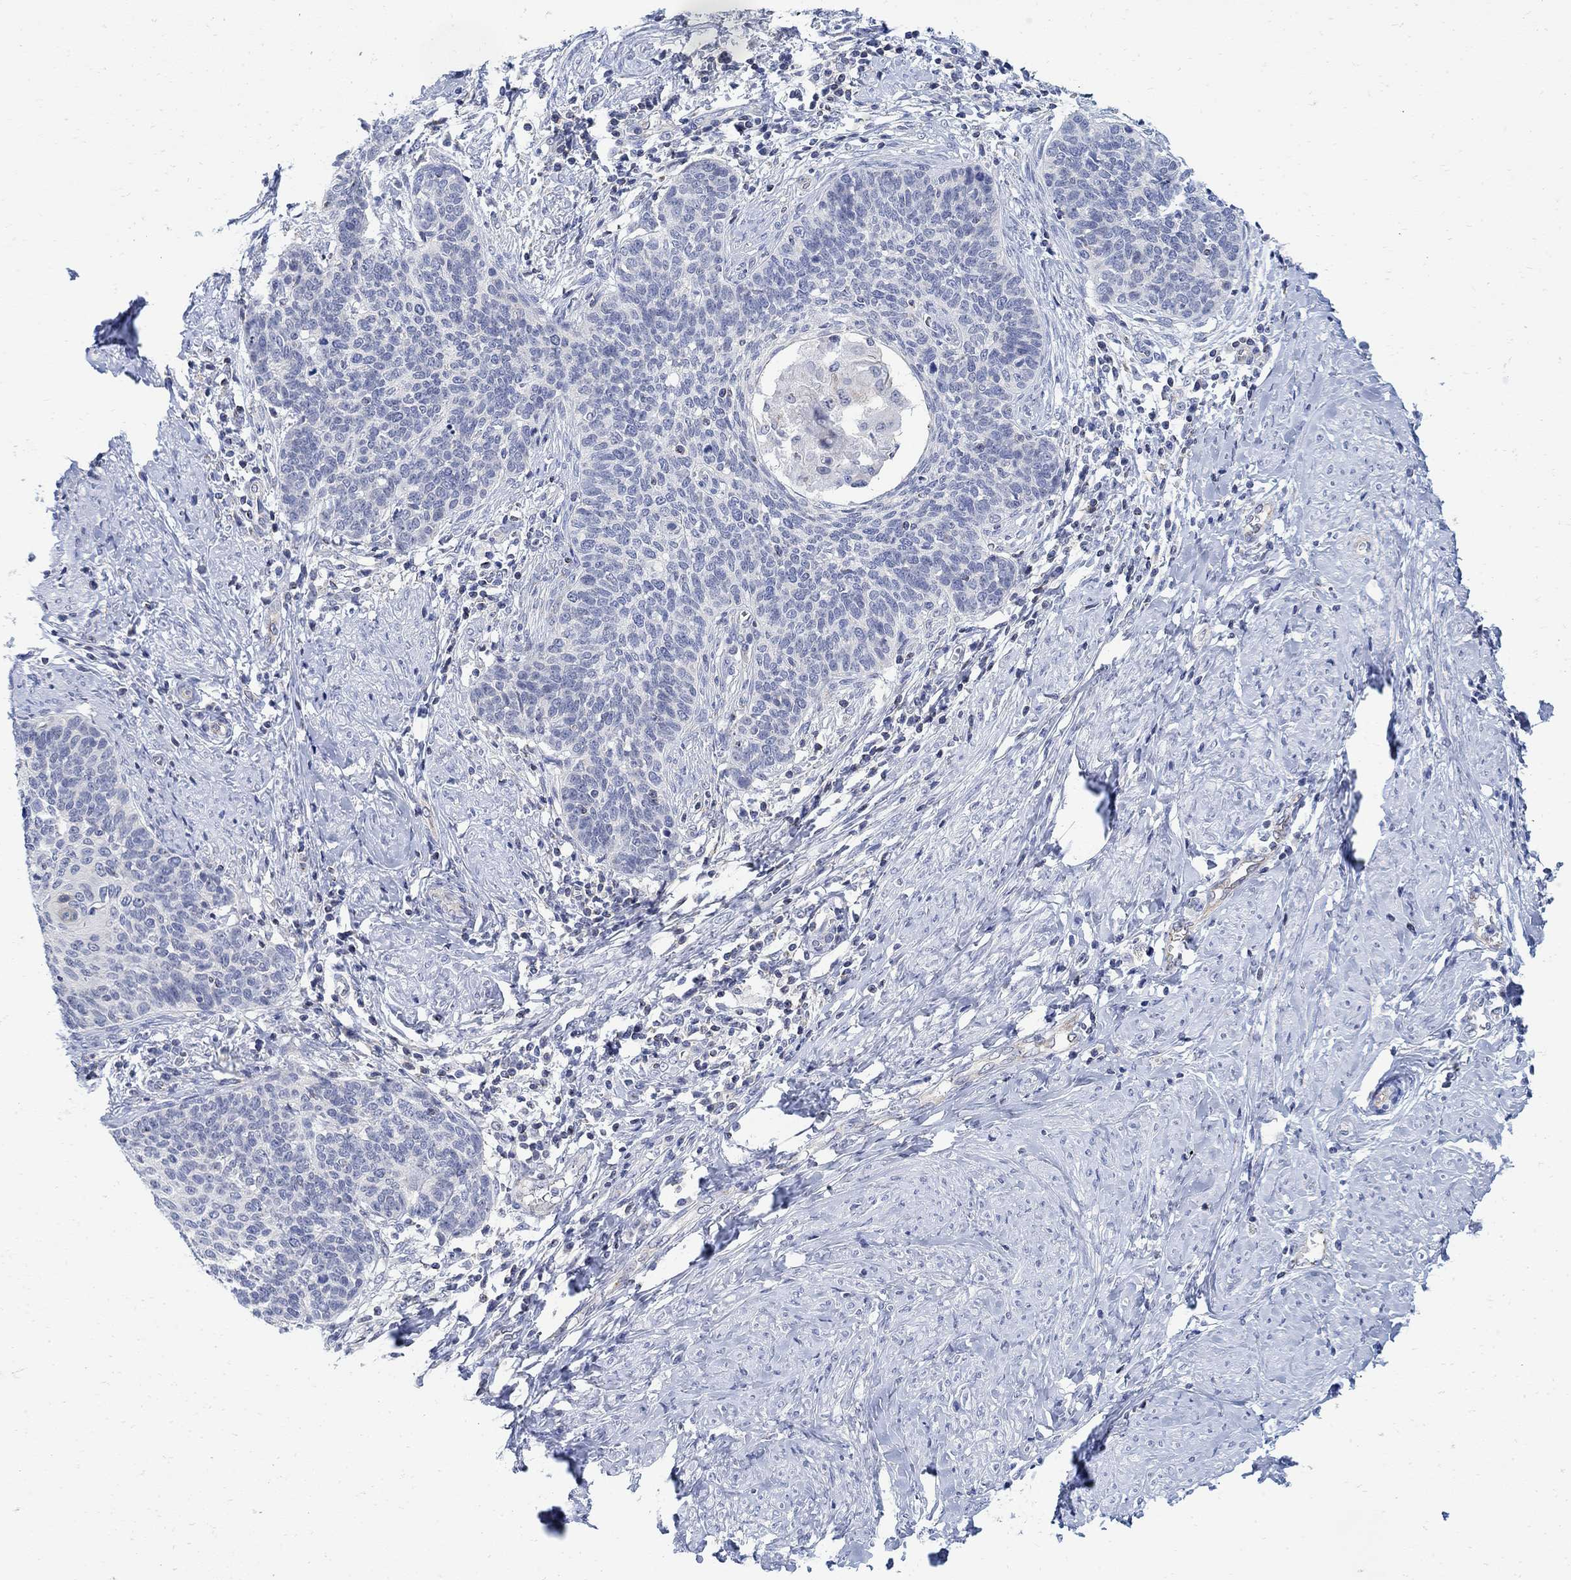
{"staining": {"intensity": "negative", "quantity": "none", "location": "none"}, "tissue": "cervical cancer", "cell_type": "Tumor cells", "image_type": "cancer", "snomed": [{"axis": "morphology", "description": "Normal tissue, NOS"}, {"axis": "morphology", "description": "Squamous cell carcinoma, NOS"}, {"axis": "topography", "description": "Cervix"}], "caption": "Cervical squamous cell carcinoma stained for a protein using immunohistochemistry (IHC) shows no expression tumor cells.", "gene": "PHF21B", "patient": {"sex": "female", "age": 39}}